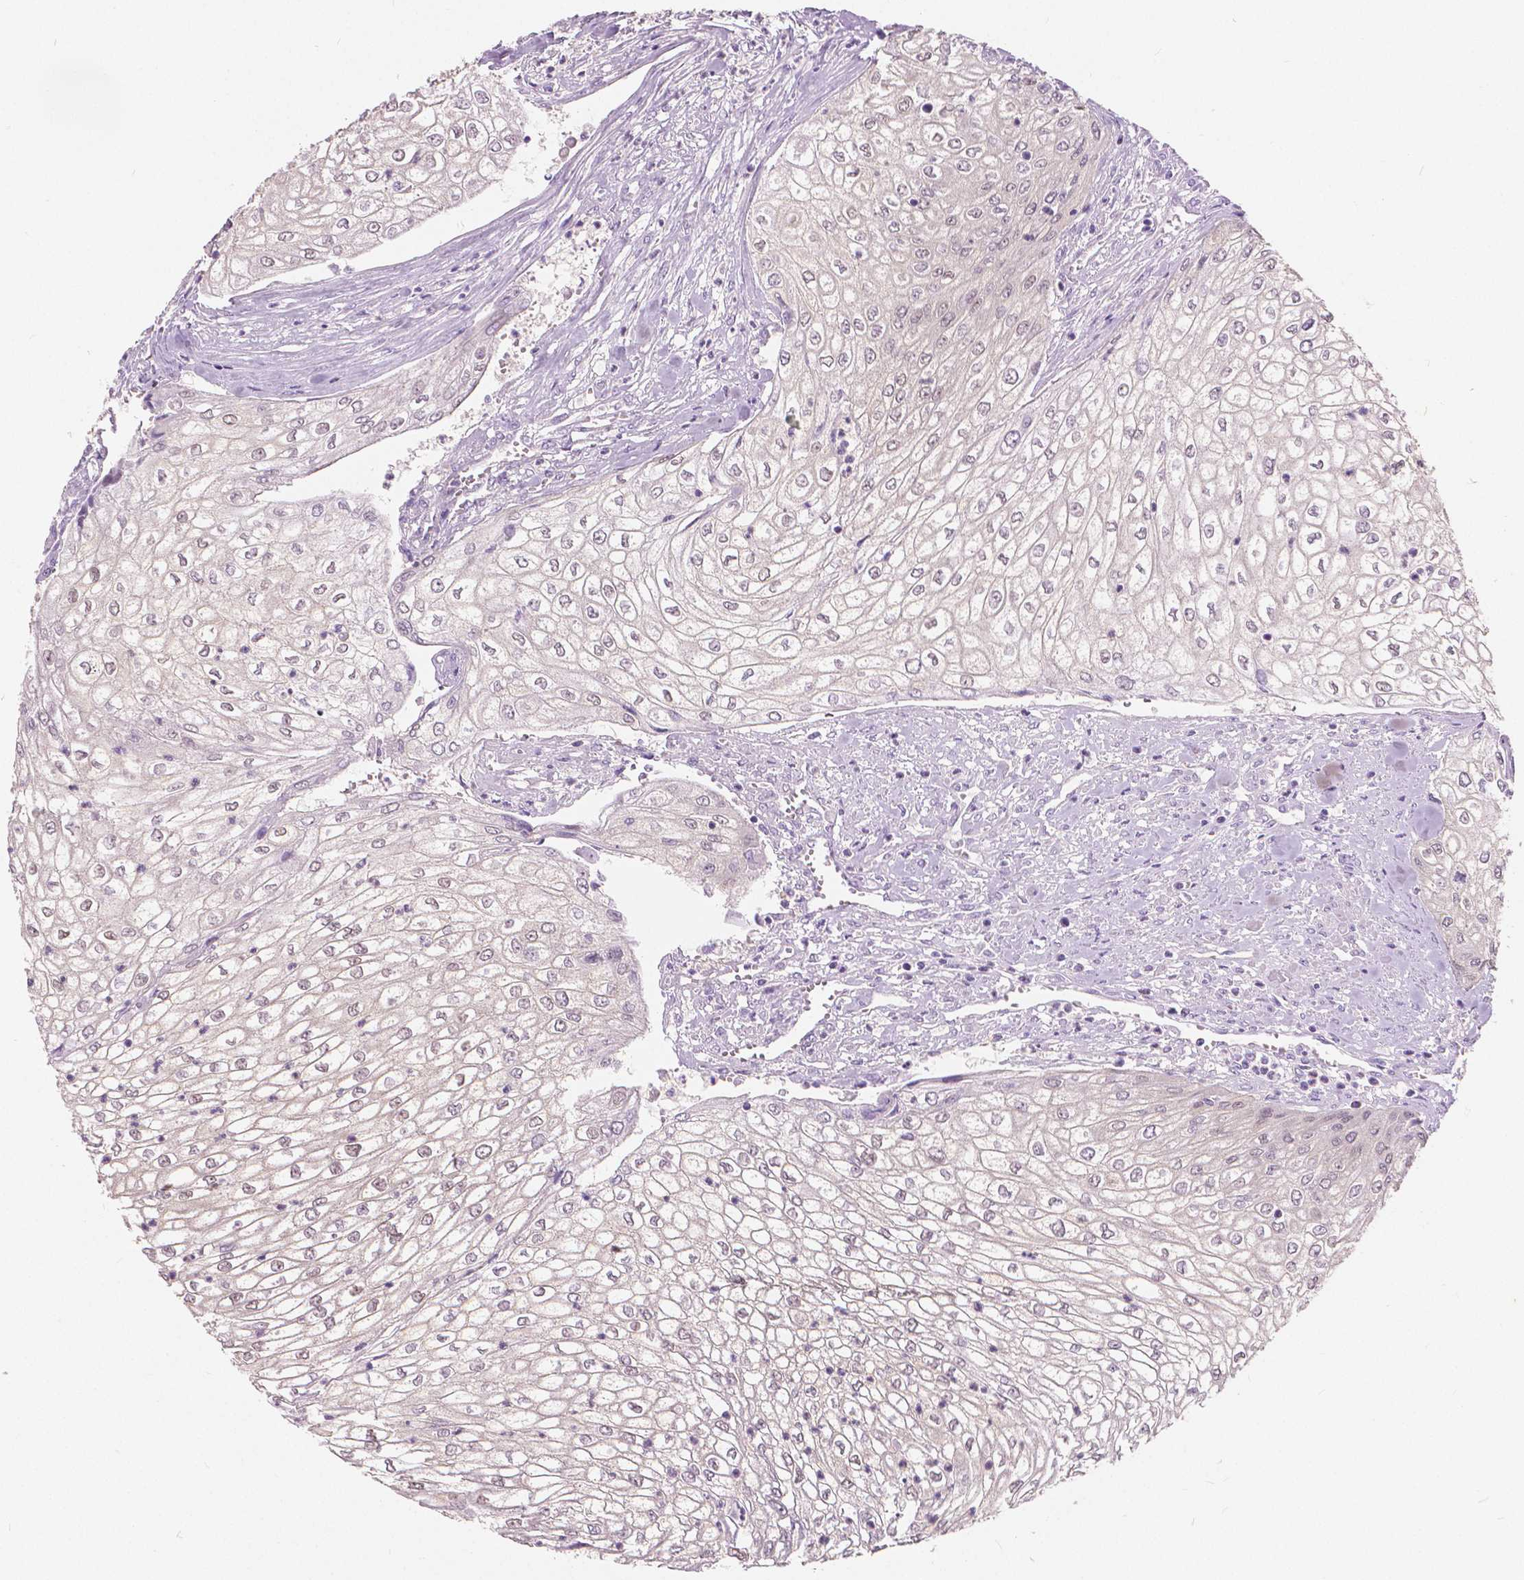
{"staining": {"intensity": "negative", "quantity": "none", "location": "none"}, "tissue": "urothelial cancer", "cell_type": "Tumor cells", "image_type": "cancer", "snomed": [{"axis": "morphology", "description": "Urothelial carcinoma, High grade"}, {"axis": "topography", "description": "Urinary bladder"}], "caption": "Immunohistochemistry (IHC) of urothelial carcinoma (high-grade) reveals no staining in tumor cells.", "gene": "TKFC", "patient": {"sex": "male", "age": 62}}